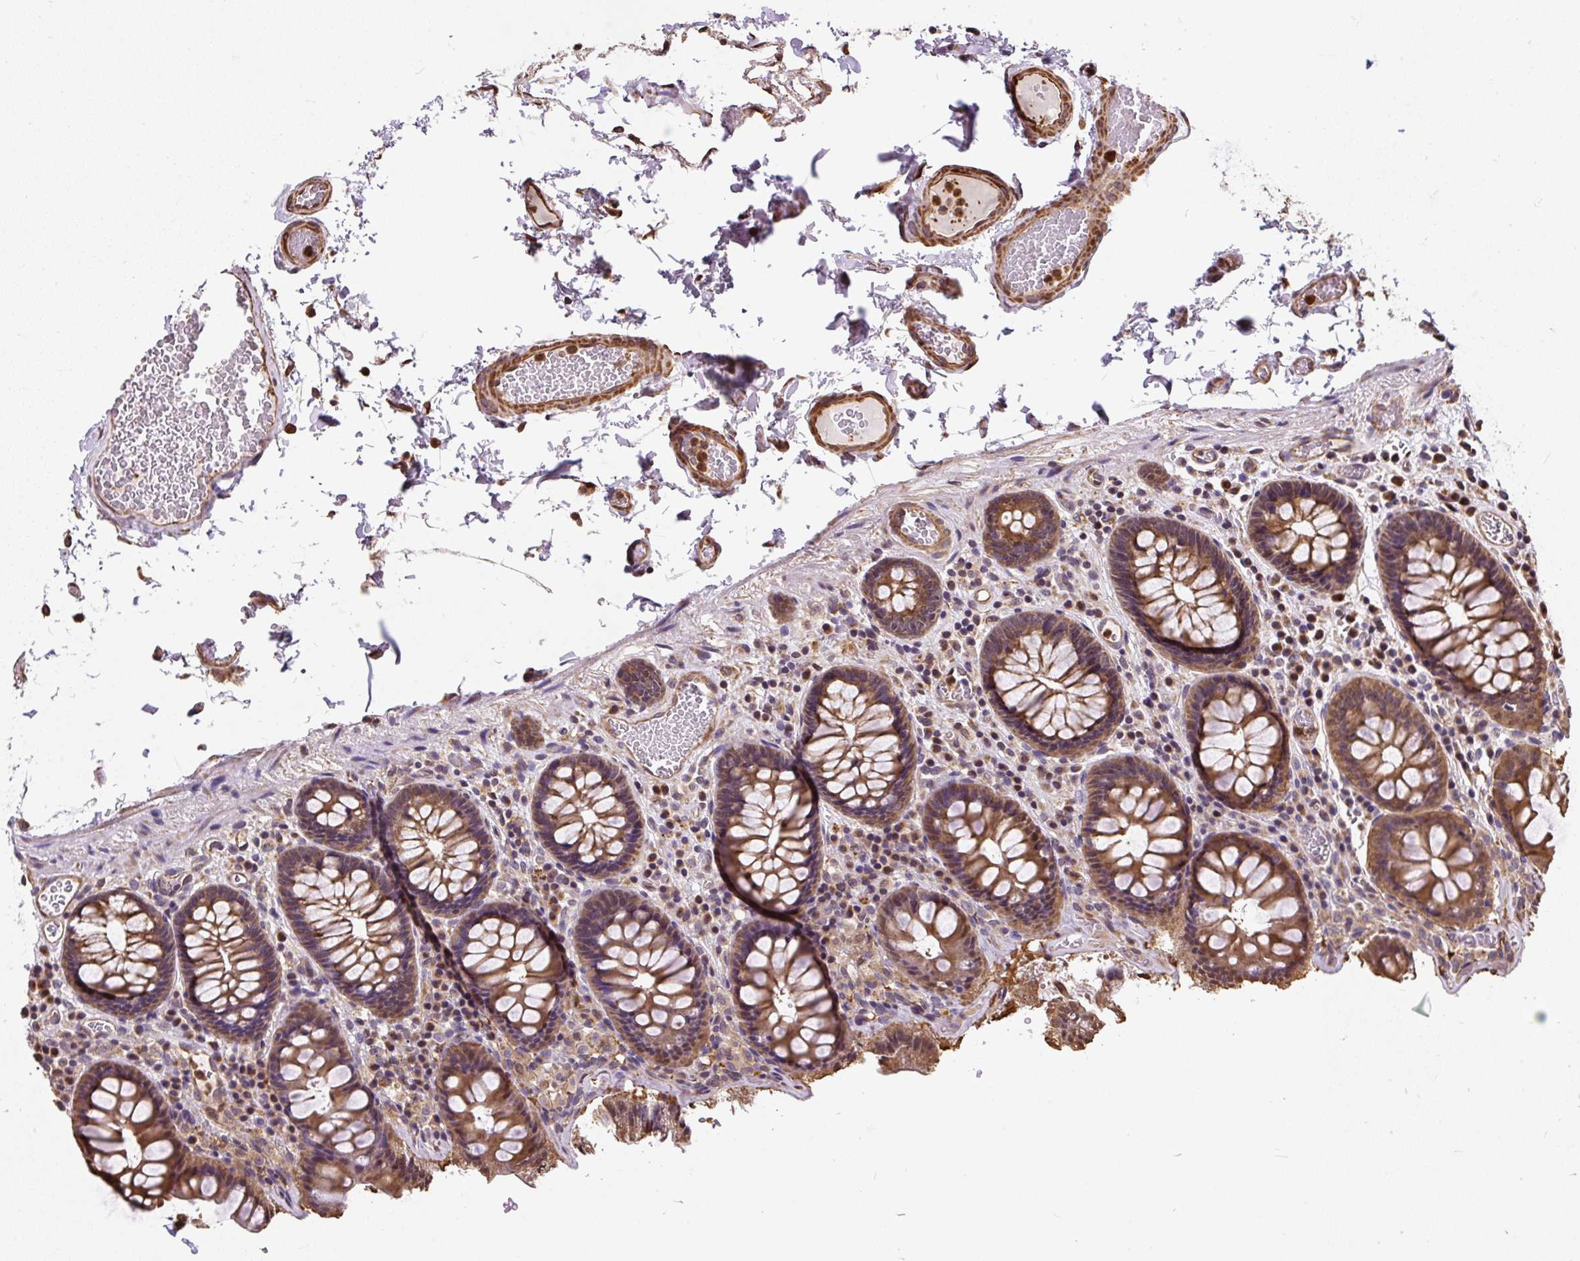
{"staining": {"intensity": "moderate", "quantity": ">75%", "location": "cytoplasmic/membranous"}, "tissue": "colon", "cell_type": "Endothelial cells", "image_type": "normal", "snomed": [{"axis": "morphology", "description": "Normal tissue, NOS"}, {"axis": "topography", "description": "Colon"}, {"axis": "topography", "description": "Peripheral nerve tissue"}], "caption": "Immunohistochemical staining of benign human colon exhibits moderate cytoplasmic/membranous protein expression in approximately >75% of endothelial cells. The staining is performed using DAB (3,3'-diaminobenzidine) brown chromogen to label protein expression. The nuclei are counter-stained blue using hematoxylin.", "gene": "PUS7L", "patient": {"sex": "male", "age": 84}}